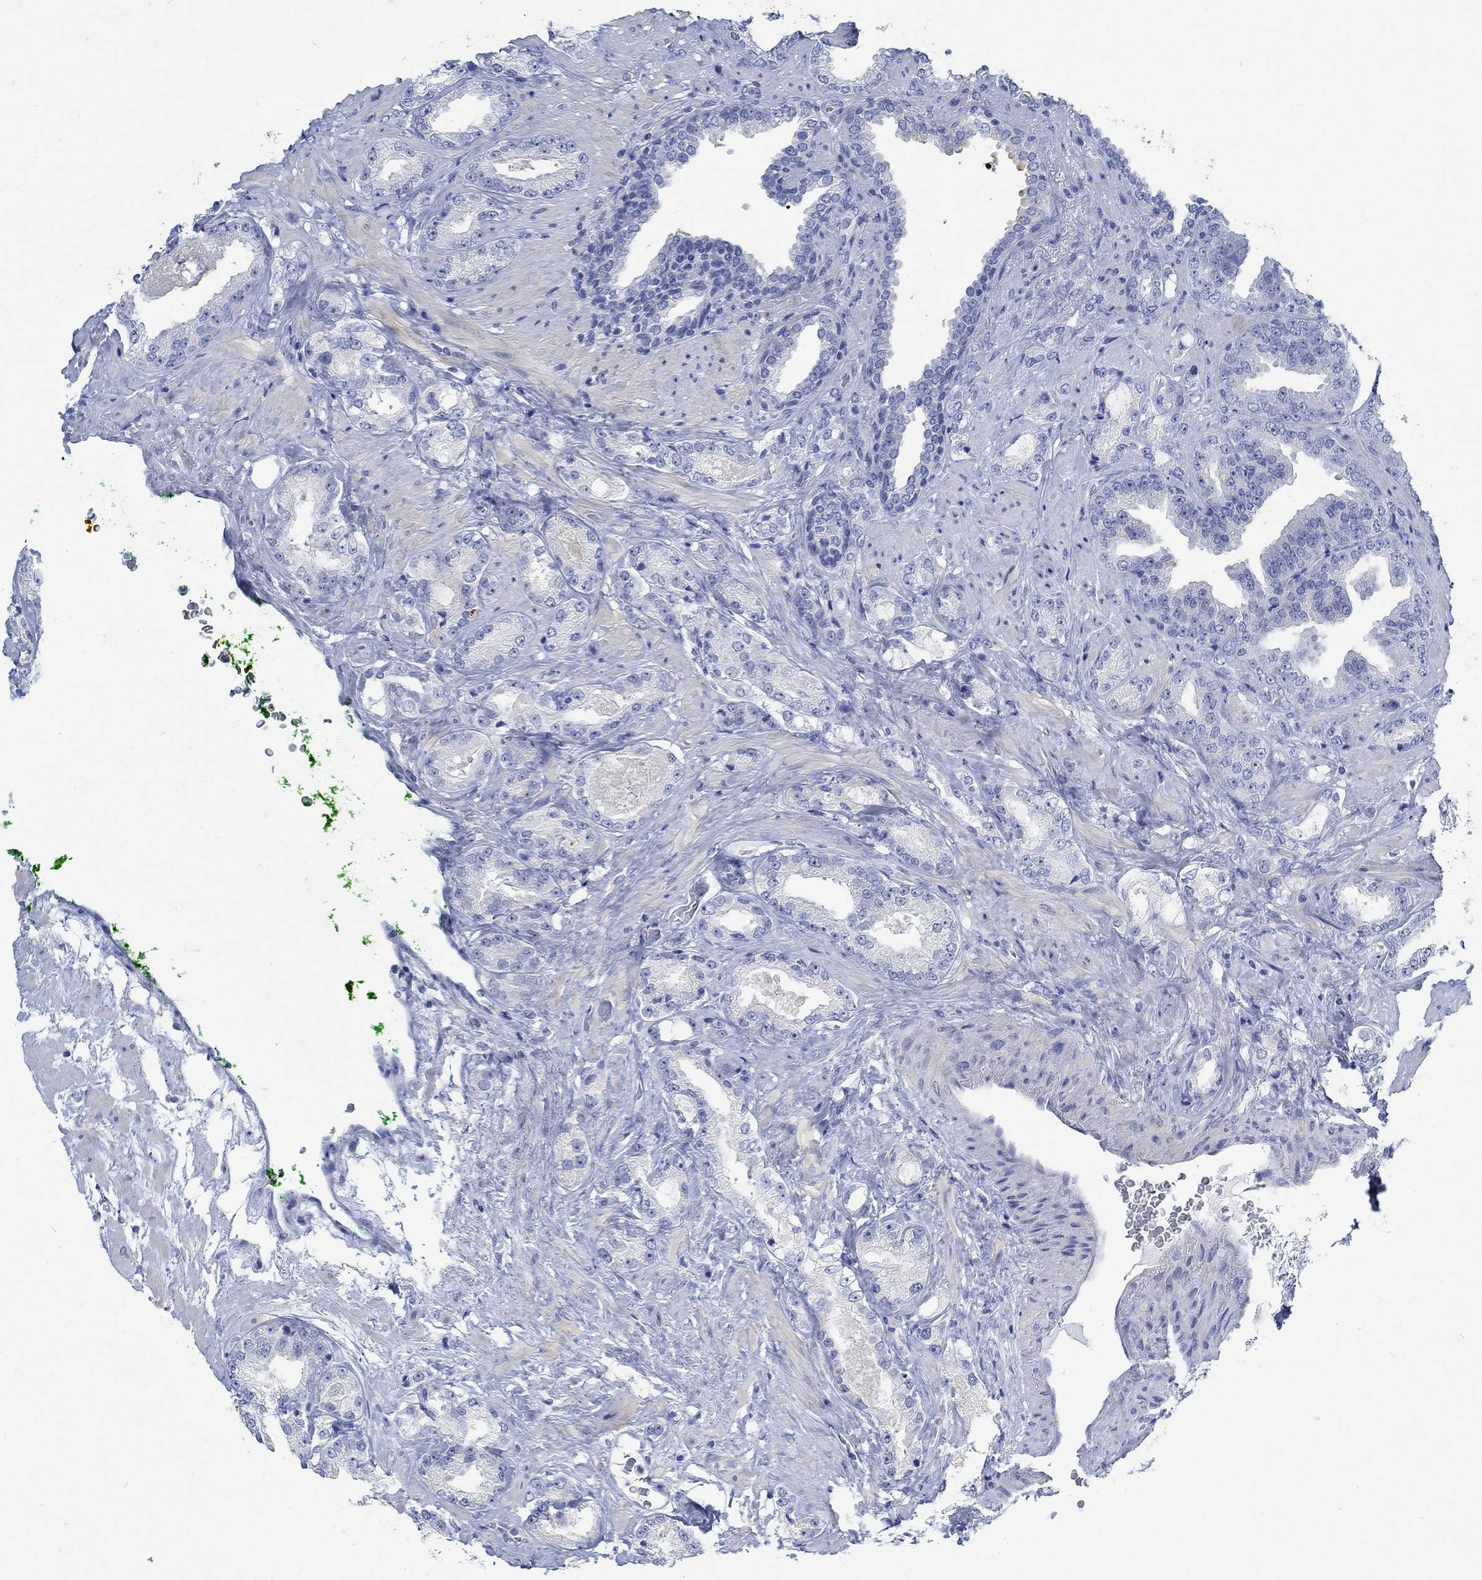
{"staining": {"intensity": "negative", "quantity": "none", "location": "none"}, "tissue": "prostate cancer", "cell_type": "Tumor cells", "image_type": "cancer", "snomed": [{"axis": "morphology", "description": "Adenocarcinoma, Low grade"}, {"axis": "topography", "description": "Prostate"}], "caption": "This is a micrograph of IHC staining of prostate cancer, which shows no expression in tumor cells.", "gene": "RBM20", "patient": {"sex": "male", "age": 68}}